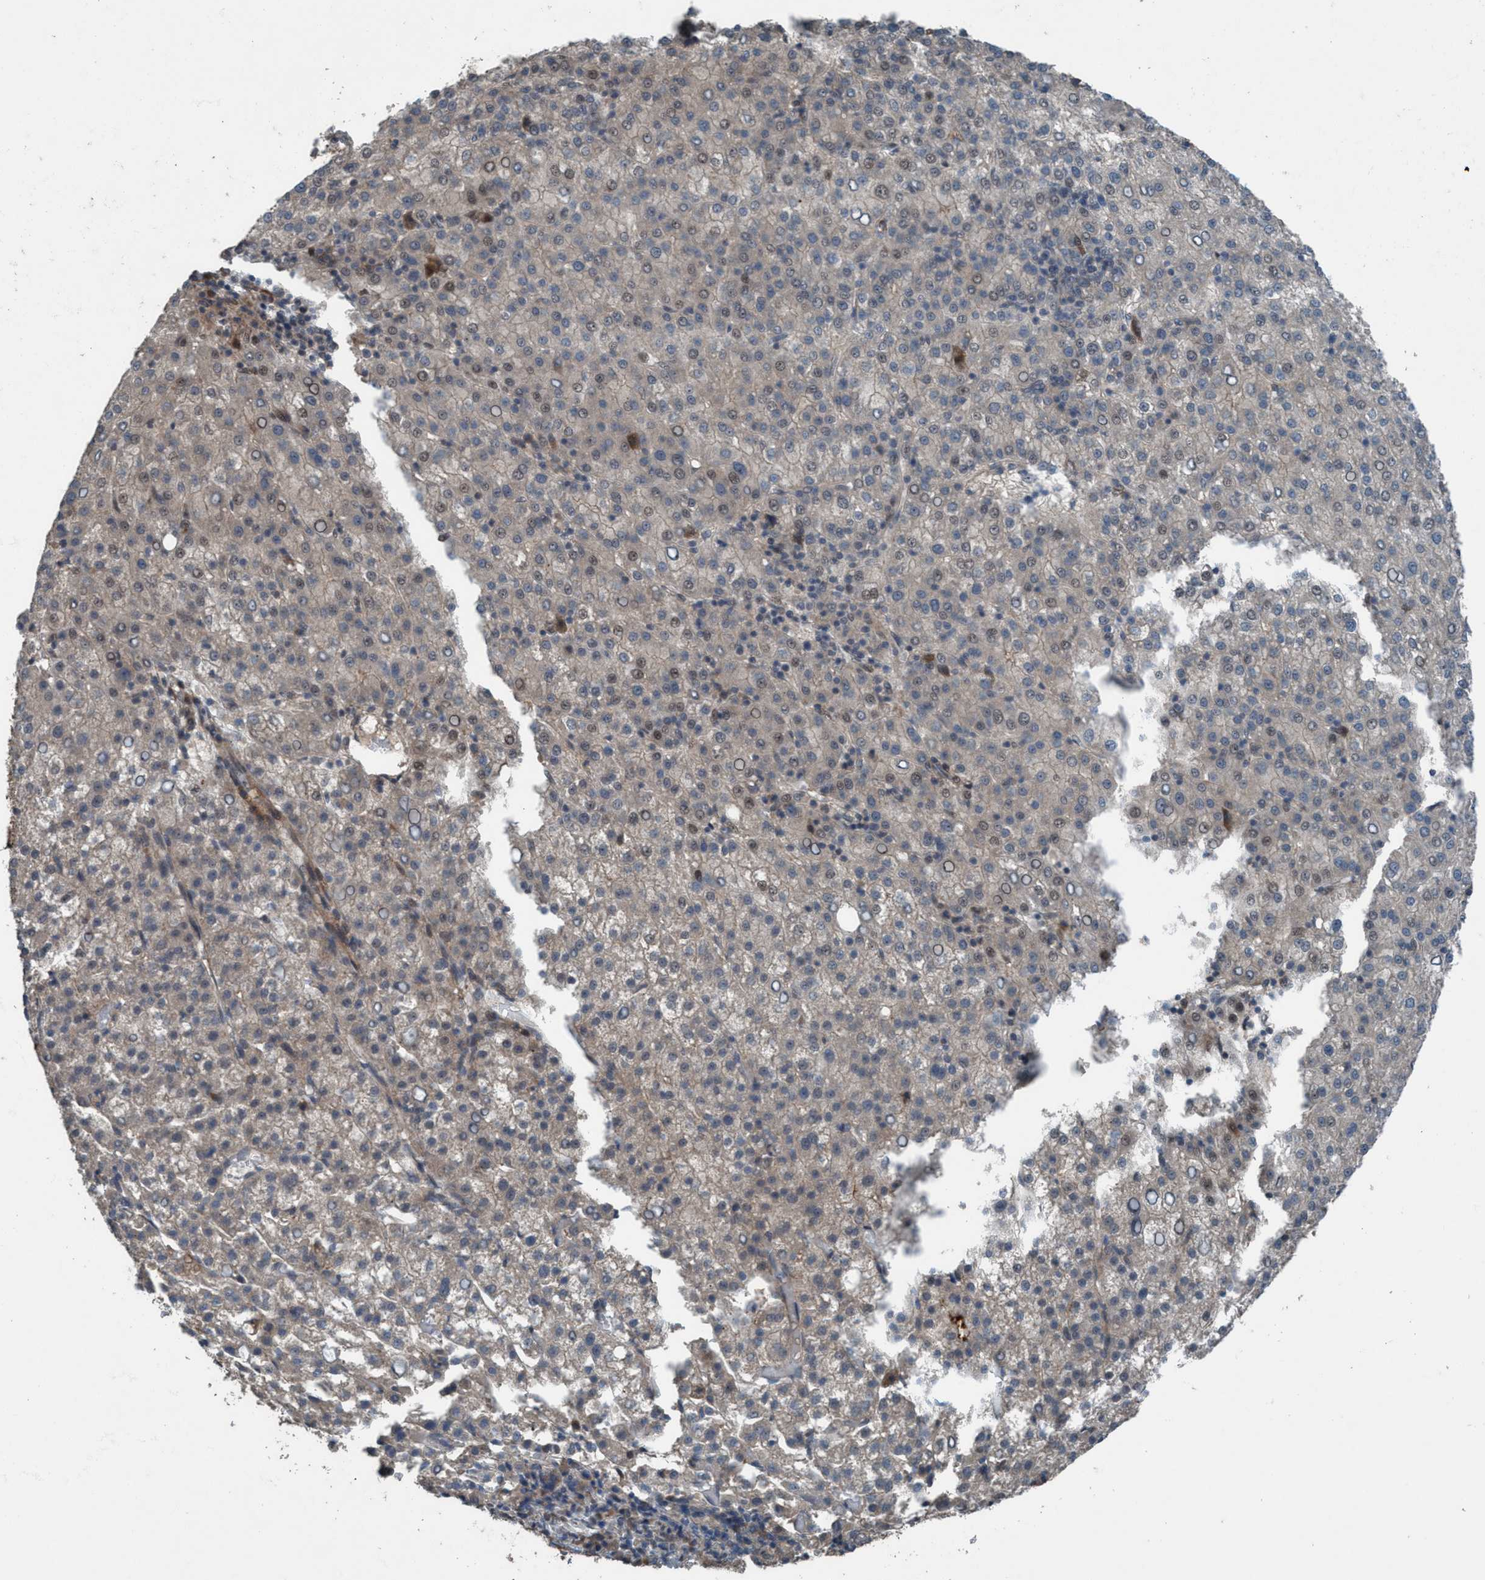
{"staining": {"intensity": "weak", "quantity": "<25%", "location": "nuclear"}, "tissue": "liver cancer", "cell_type": "Tumor cells", "image_type": "cancer", "snomed": [{"axis": "morphology", "description": "Carcinoma, Hepatocellular, NOS"}, {"axis": "topography", "description": "Liver"}], "caption": "Hepatocellular carcinoma (liver) stained for a protein using immunohistochemistry (IHC) demonstrates no expression tumor cells.", "gene": "NISCH", "patient": {"sex": "female", "age": 58}}